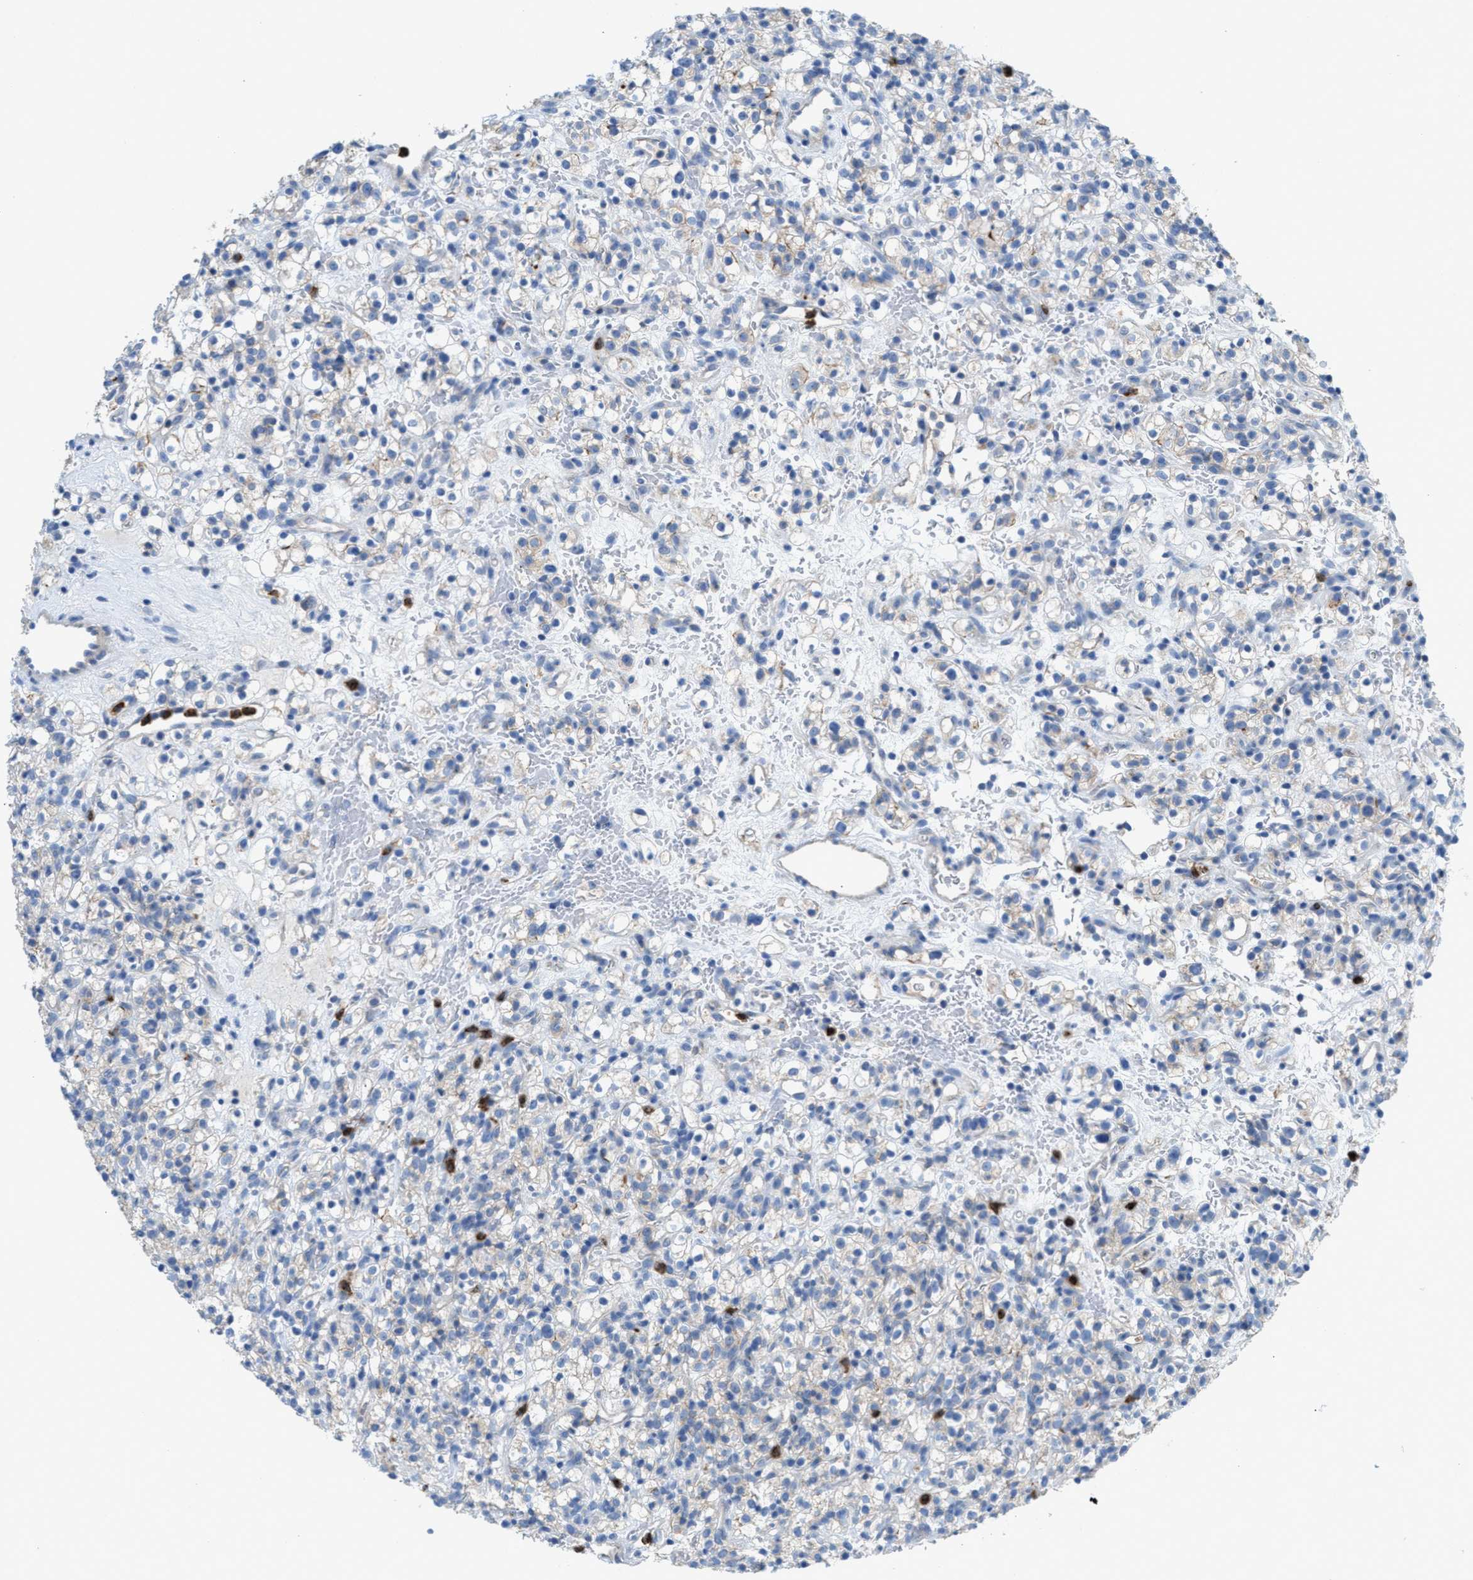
{"staining": {"intensity": "negative", "quantity": "none", "location": "none"}, "tissue": "renal cancer", "cell_type": "Tumor cells", "image_type": "cancer", "snomed": [{"axis": "morphology", "description": "Normal tissue, NOS"}, {"axis": "morphology", "description": "Adenocarcinoma, NOS"}, {"axis": "topography", "description": "Kidney"}], "caption": "An image of renal cancer stained for a protein shows no brown staining in tumor cells. (Stains: DAB IHC with hematoxylin counter stain, Microscopy: brightfield microscopy at high magnification).", "gene": "CMTM1", "patient": {"sex": "female", "age": 72}}